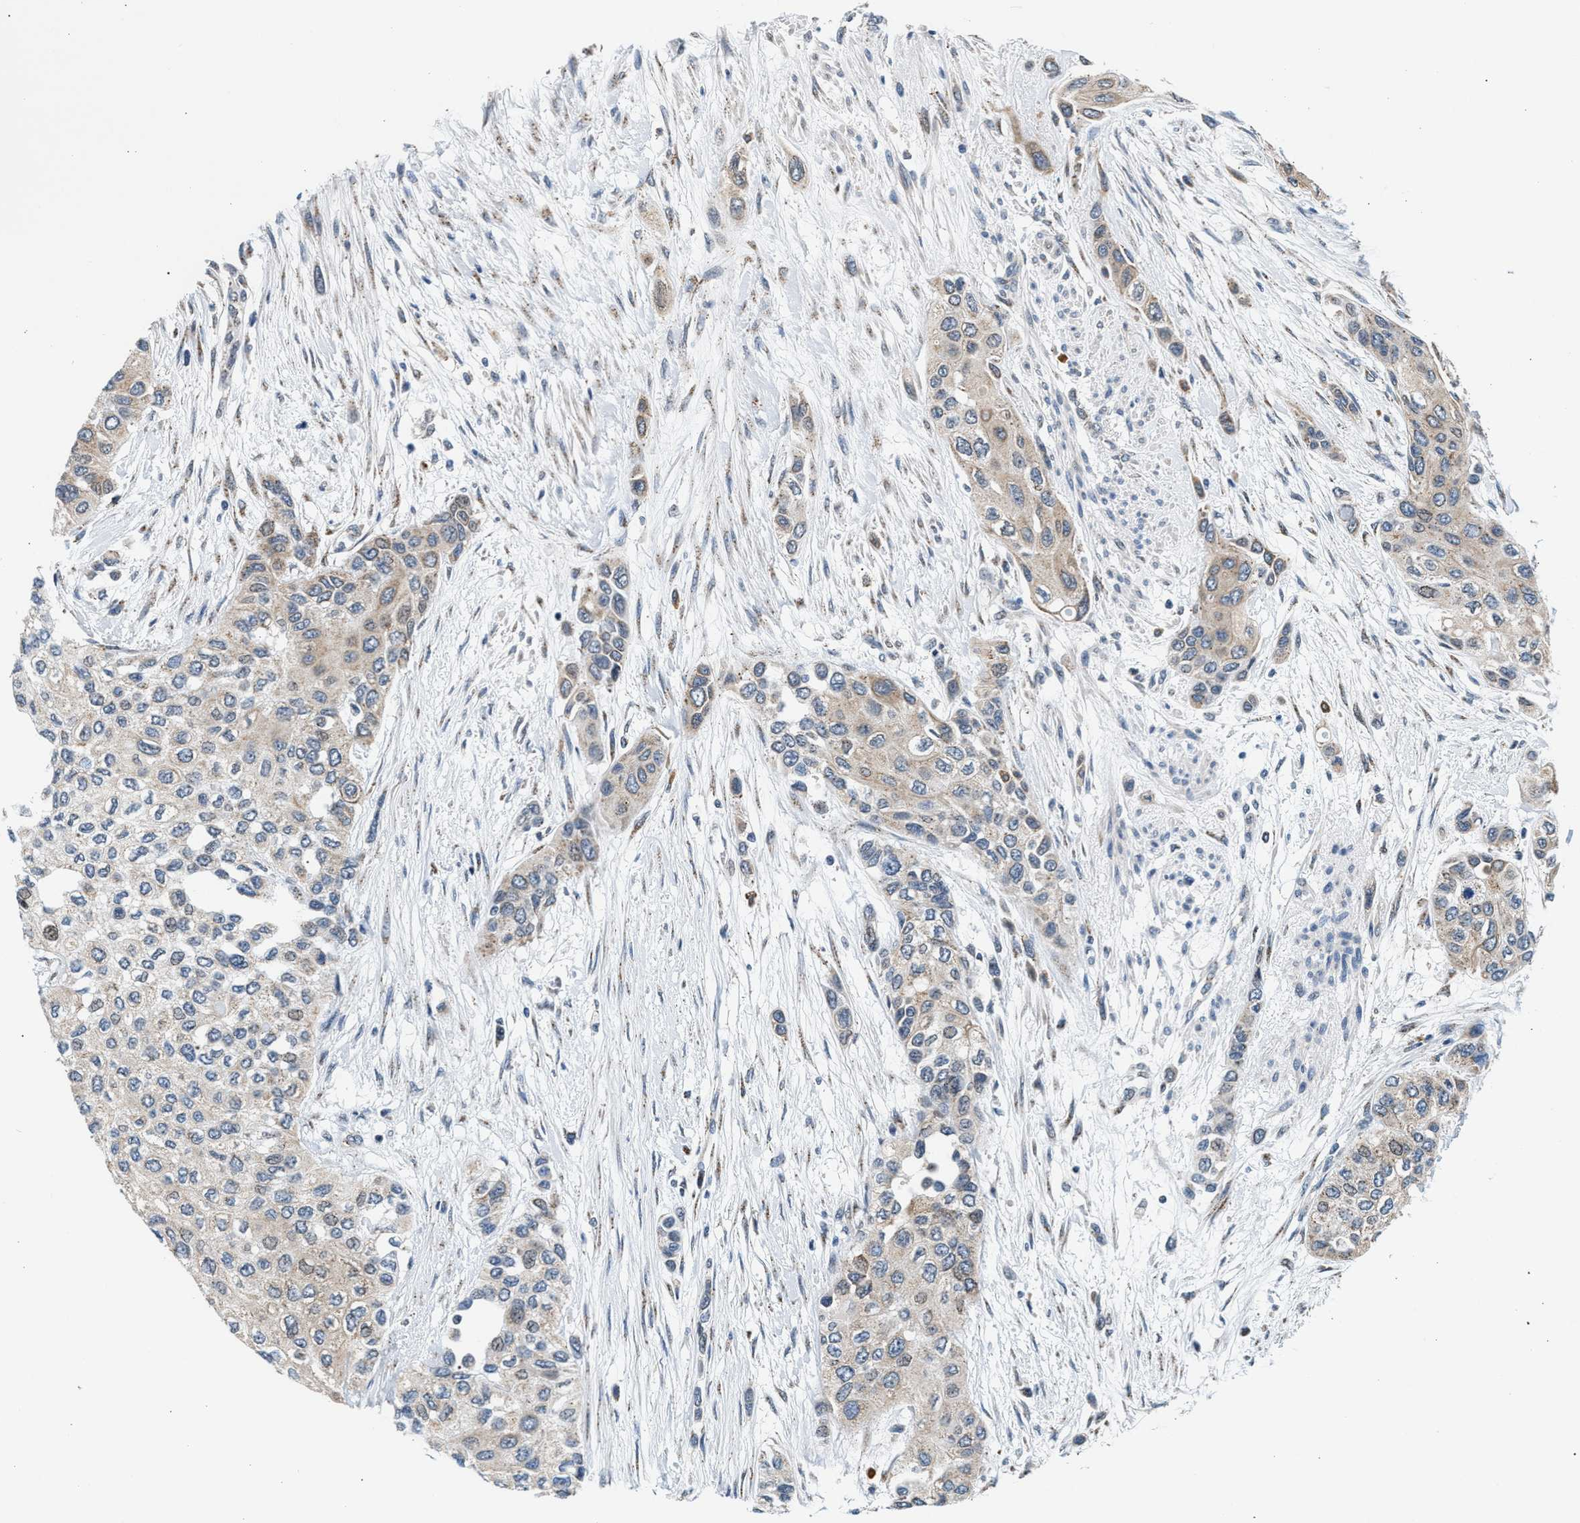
{"staining": {"intensity": "weak", "quantity": "<25%", "location": "cytoplasmic/membranous"}, "tissue": "urothelial cancer", "cell_type": "Tumor cells", "image_type": "cancer", "snomed": [{"axis": "morphology", "description": "Urothelial carcinoma, High grade"}, {"axis": "topography", "description": "Urinary bladder"}], "caption": "An immunohistochemistry histopathology image of urothelial cancer is shown. There is no staining in tumor cells of urothelial cancer. (DAB (3,3'-diaminobenzidine) immunohistochemistry visualized using brightfield microscopy, high magnification).", "gene": "KCNMB2", "patient": {"sex": "female", "age": 56}}